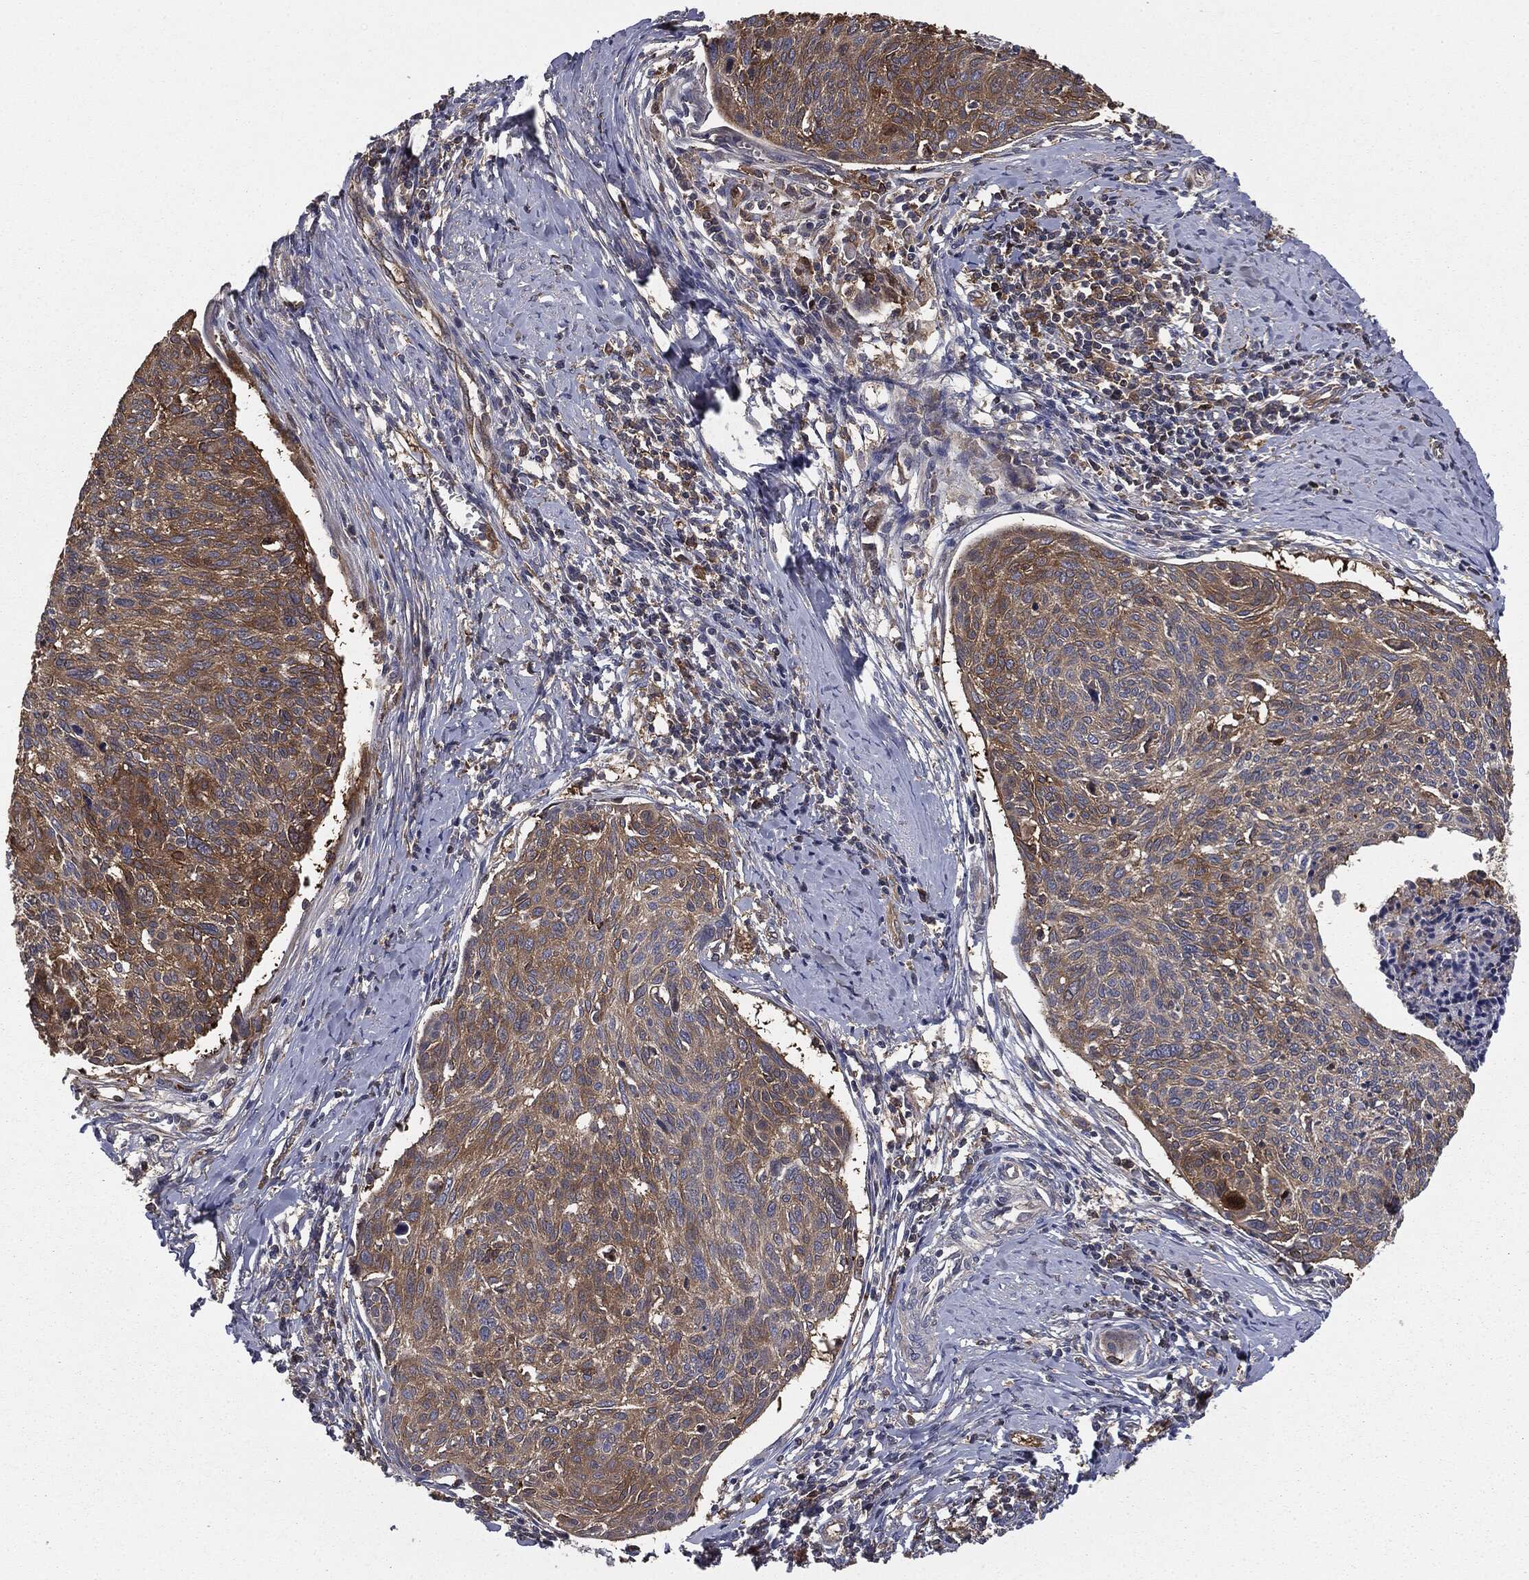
{"staining": {"intensity": "moderate", "quantity": "25%-75%", "location": "cytoplasmic/membranous"}, "tissue": "cervical cancer", "cell_type": "Tumor cells", "image_type": "cancer", "snomed": [{"axis": "morphology", "description": "Squamous cell carcinoma, NOS"}, {"axis": "topography", "description": "Cervix"}], "caption": "This image shows immunohistochemistry (IHC) staining of cervical squamous cell carcinoma, with medium moderate cytoplasmic/membranous positivity in approximately 25%-75% of tumor cells.", "gene": "GNB5", "patient": {"sex": "female", "age": 49}}